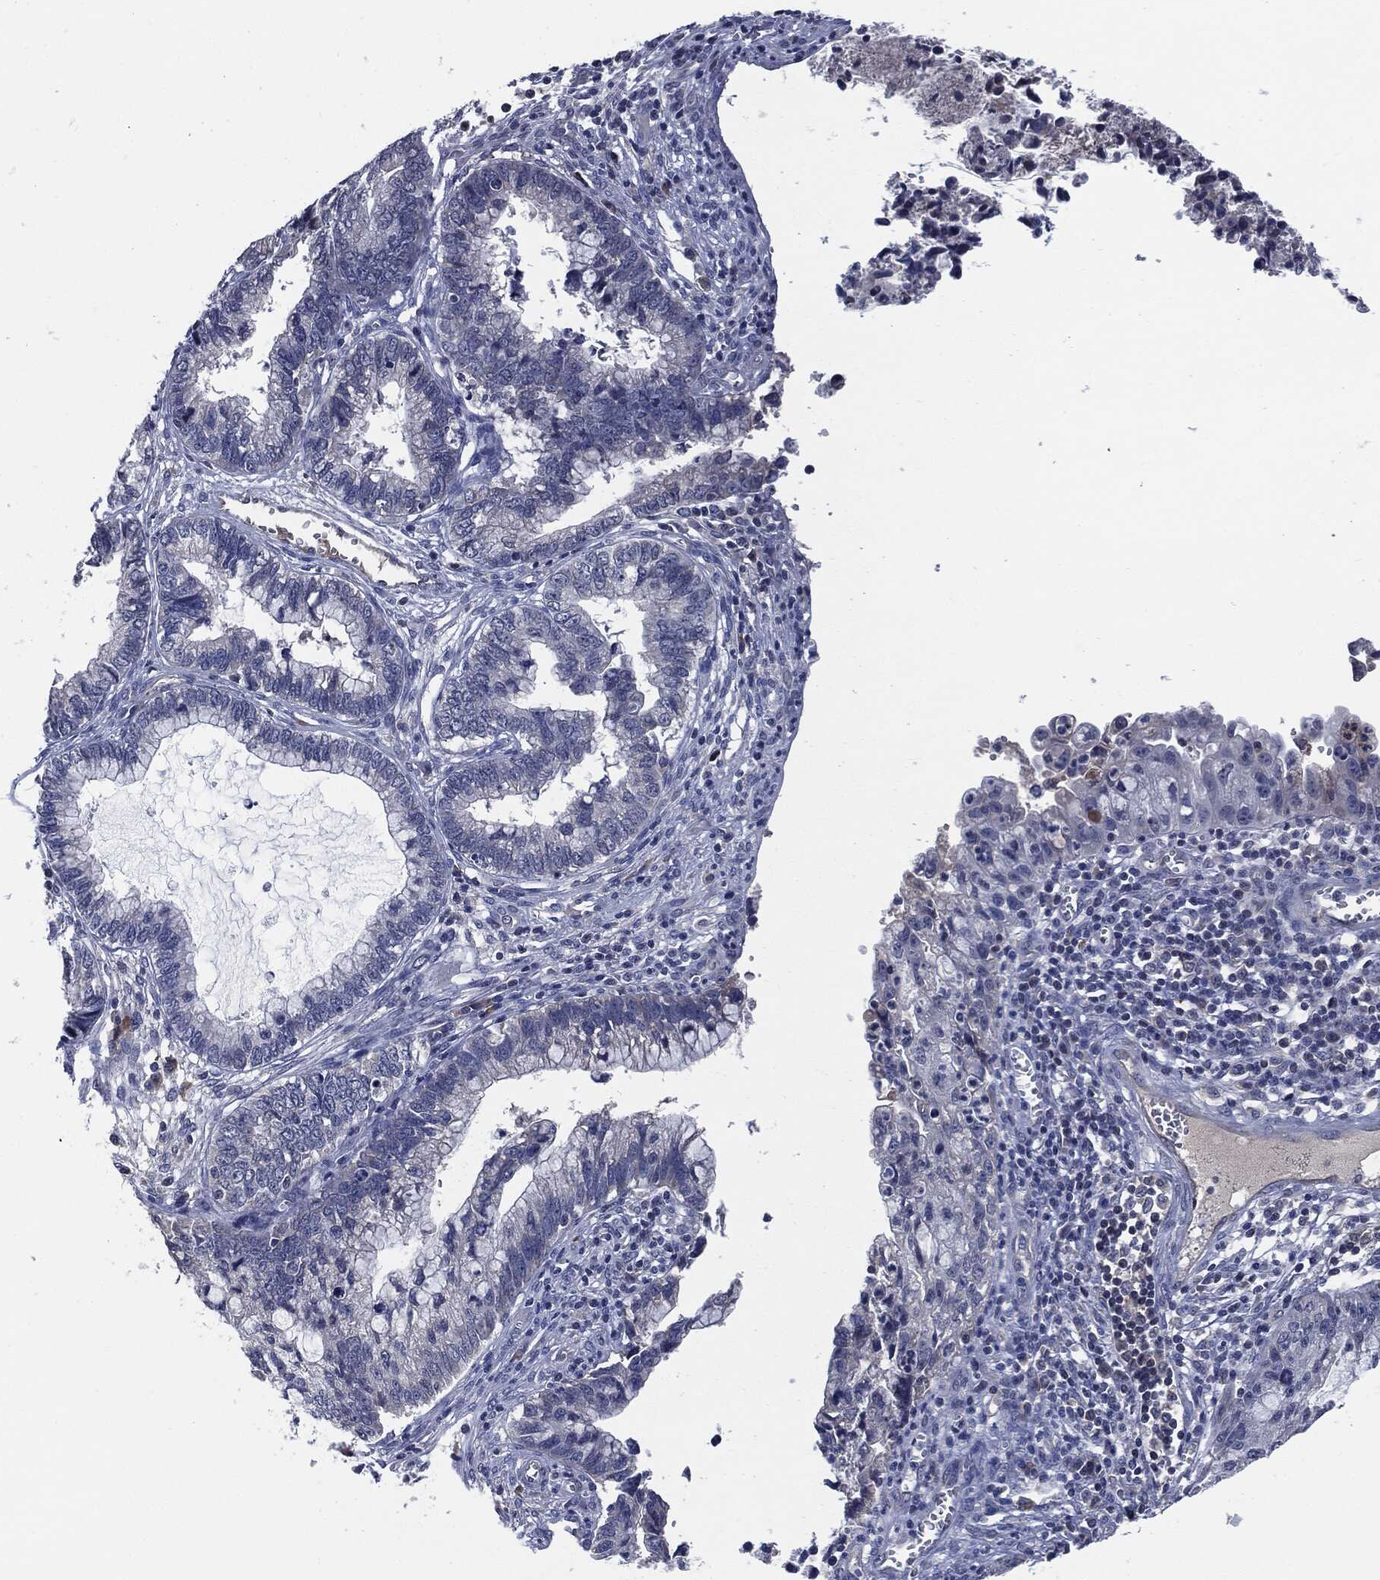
{"staining": {"intensity": "negative", "quantity": "none", "location": "none"}, "tissue": "cervical cancer", "cell_type": "Tumor cells", "image_type": "cancer", "snomed": [{"axis": "morphology", "description": "Adenocarcinoma, NOS"}, {"axis": "topography", "description": "Cervix"}], "caption": "Photomicrograph shows no significant protein expression in tumor cells of cervical cancer.", "gene": "IL2RG", "patient": {"sex": "female", "age": 44}}